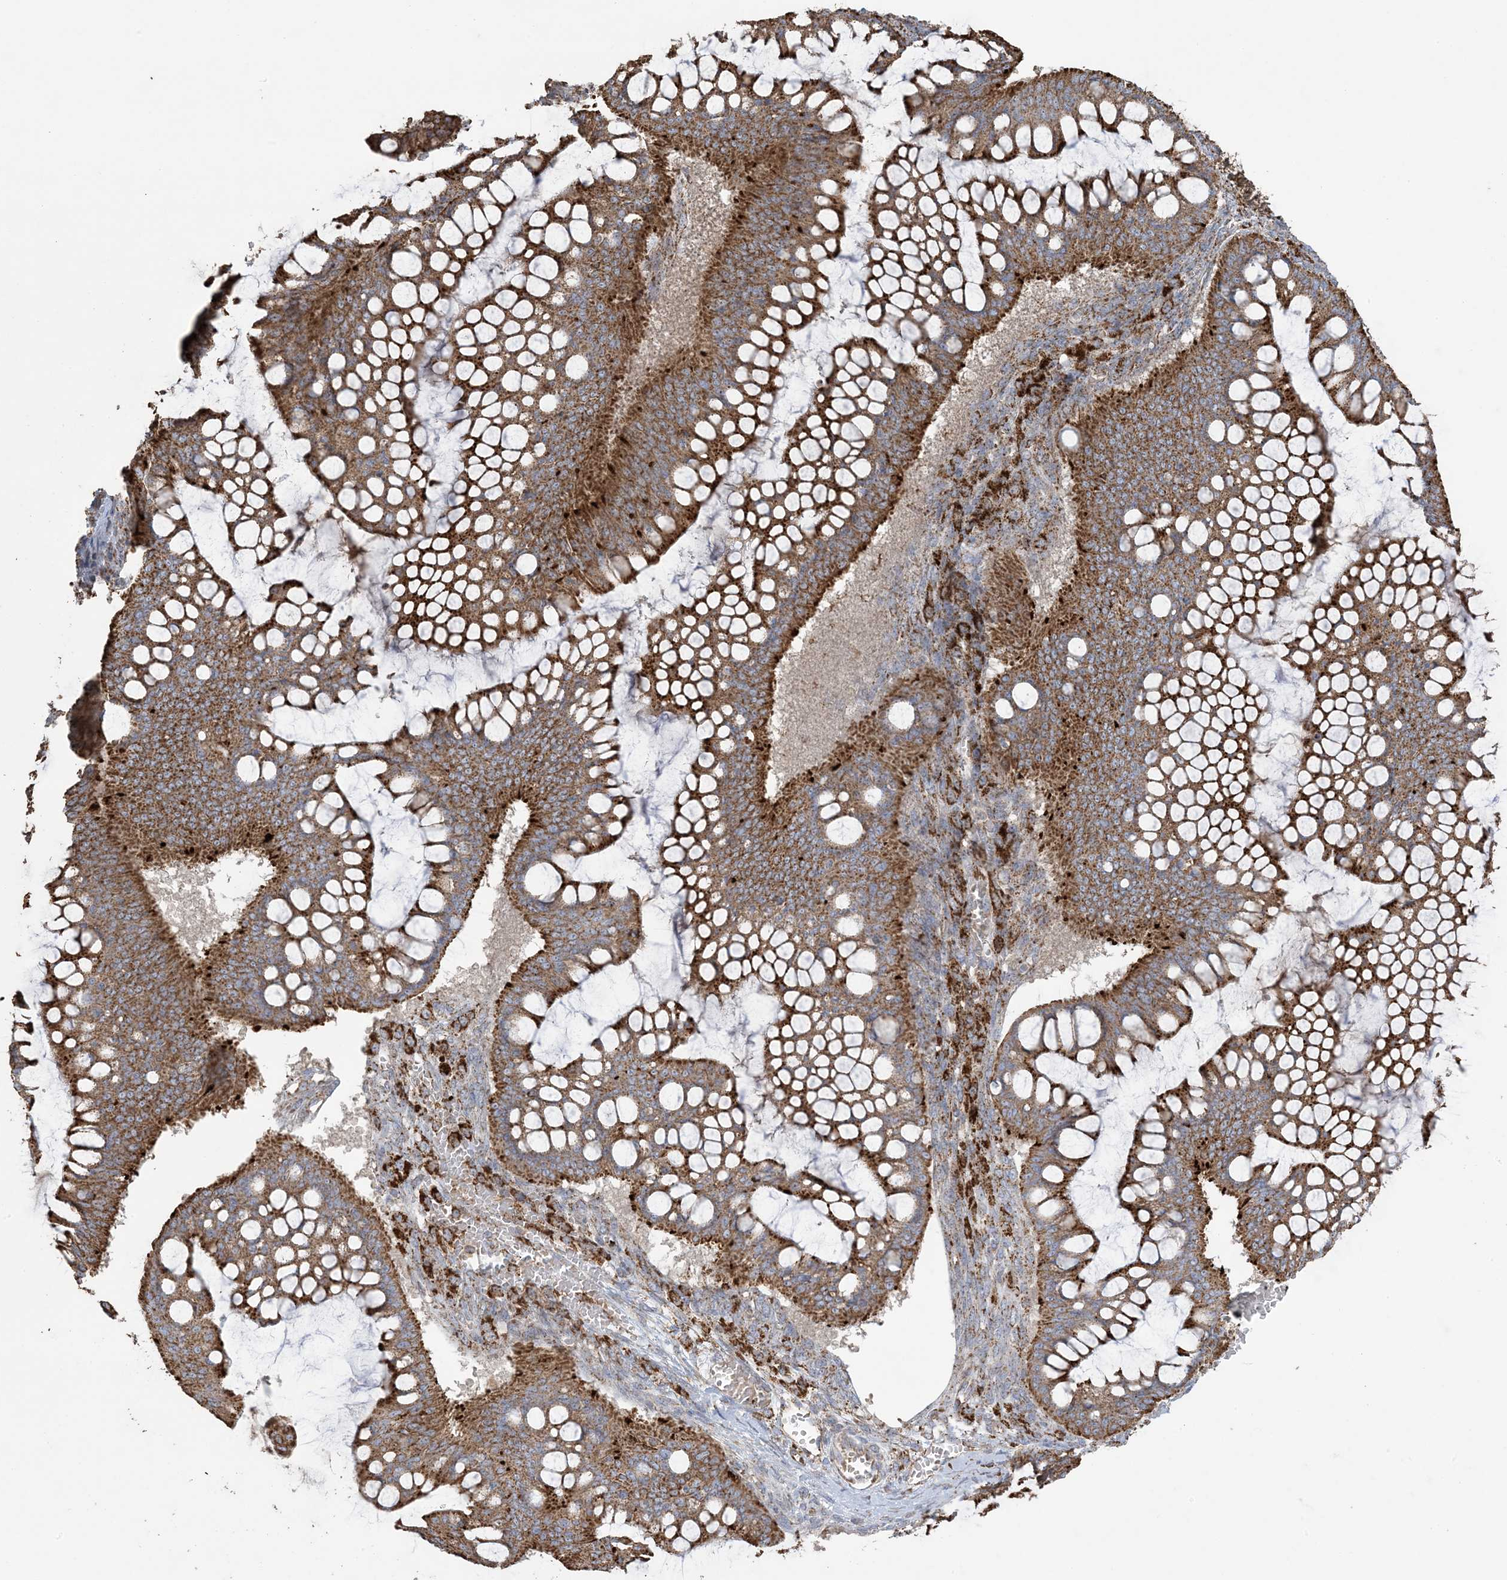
{"staining": {"intensity": "strong", "quantity": ">75%", "location": "cytoplasmic/membranous"}, "tissue": "ovarian cancer", "cell_type": "Tumor cells", "image_type": "cancer", "snomed": [{"axis": "morphology", "description": "Cystadenocarcinoma, mucinous, NOS"}, {"axis": "topography", "description": "Ovary"}], "caption": "DAB (3,3'-diaminobenzidine) immunohistochemical staining of mucinous cystadenocarcinoma (ovarian) displays strong cytoplasmic/membranous protein staining in approximately >75% of tumor cells.", "gene": "AGA", "patient": {"sex": "female", "age": 73}}